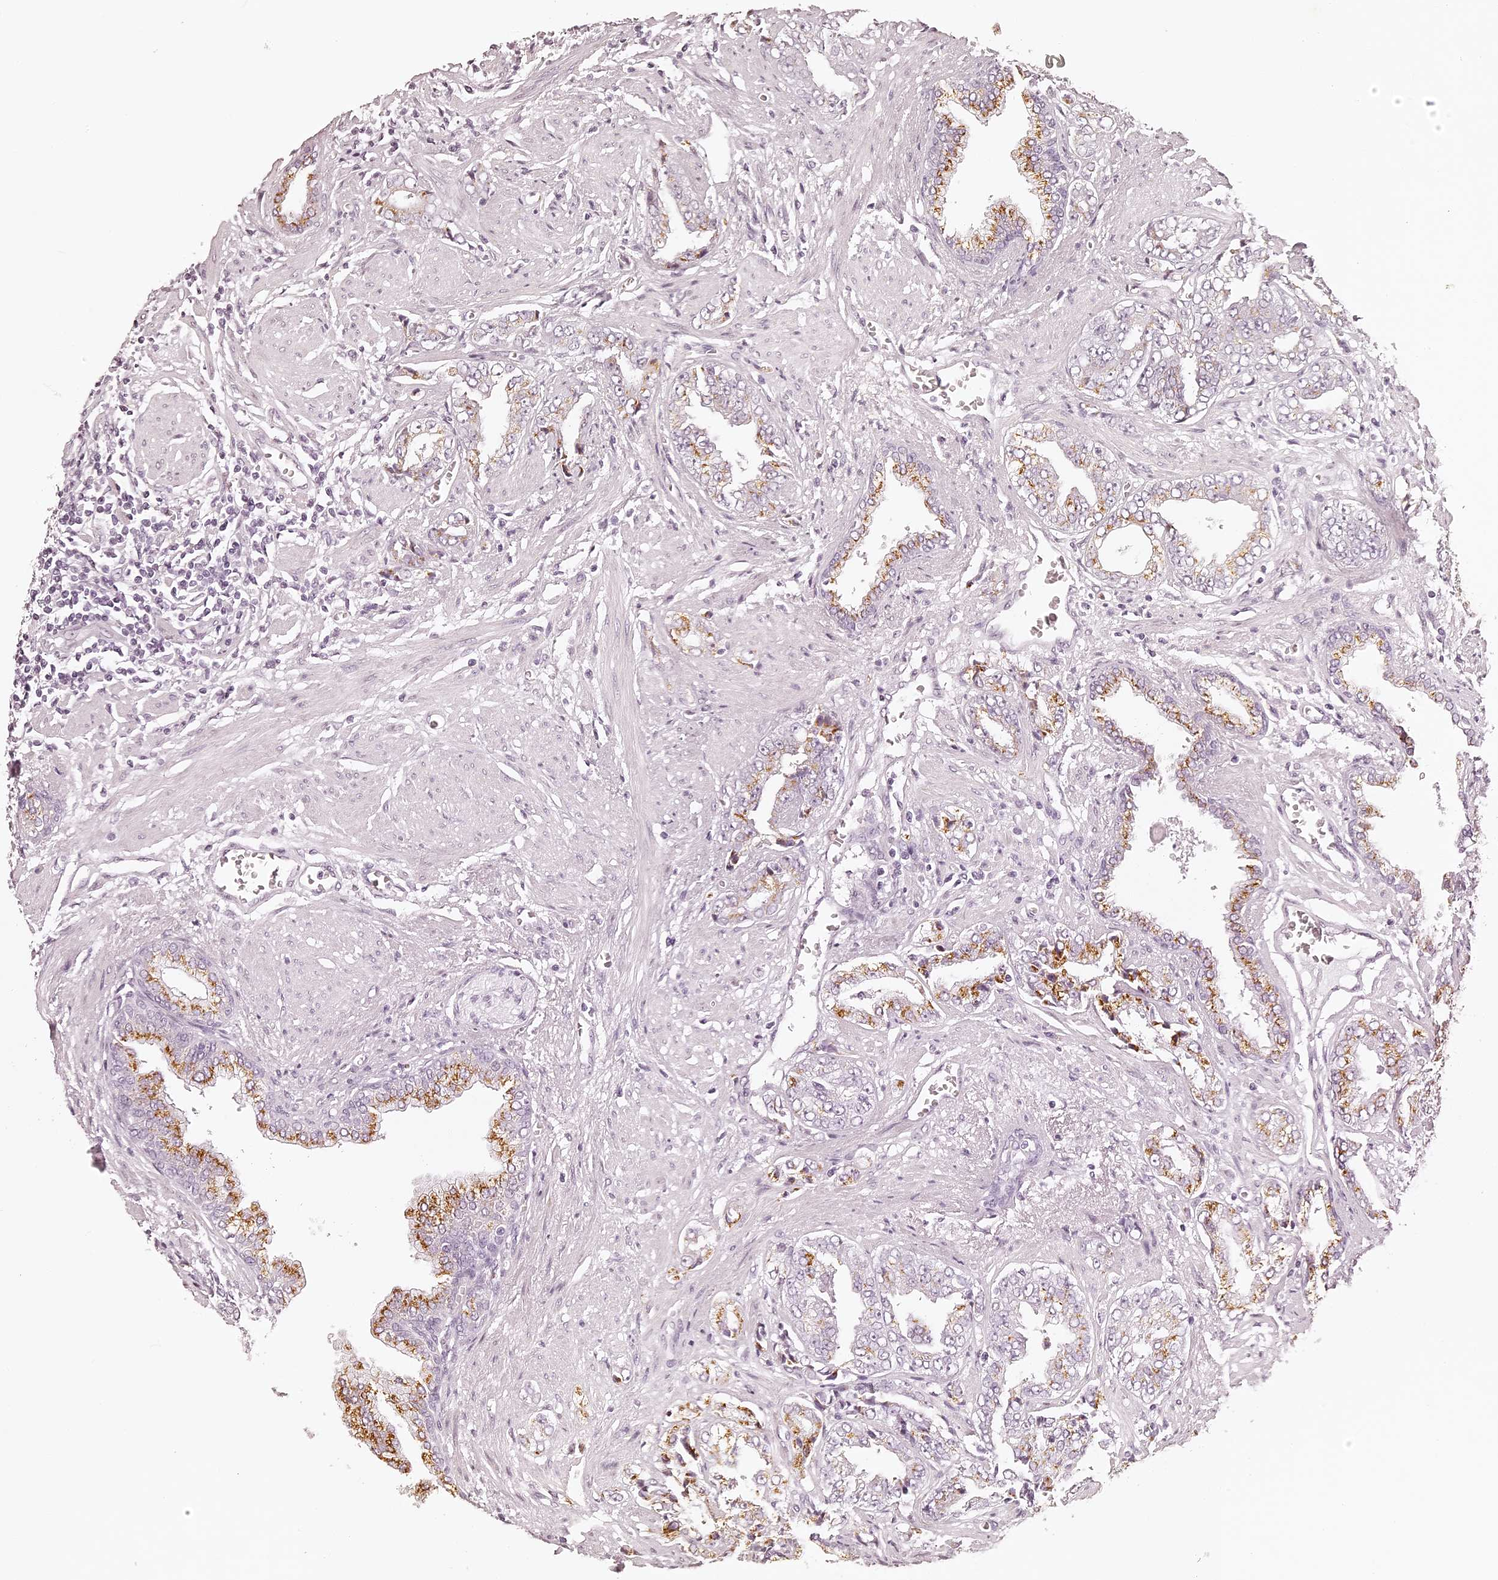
{"staining": {"intensity": "moderate", "quantity": "25%-75%", "location": "cytoplasmic/membranous"}, "tissue": "prostate cancer", "cell_type": "Tumor cells", "image_type": "cancer", "snomed": [{"axis": "morphology", "description": "Adenocarcinoma, High grade"}, {"axis": "topography", "description": "Prostate"}], "caption": "Immunohistochemistry micrograph of neoplastic tissue: prostate cancer stained using IHC exhibits medium levels of moderate protein expression localized specifically in the cytoplasmic/membranous of tumor cells, appearing as a cytoplasmic/membranous brown color.", "gene": "ELAPOR1", "patient": {"sex": "male", "age": 71}}